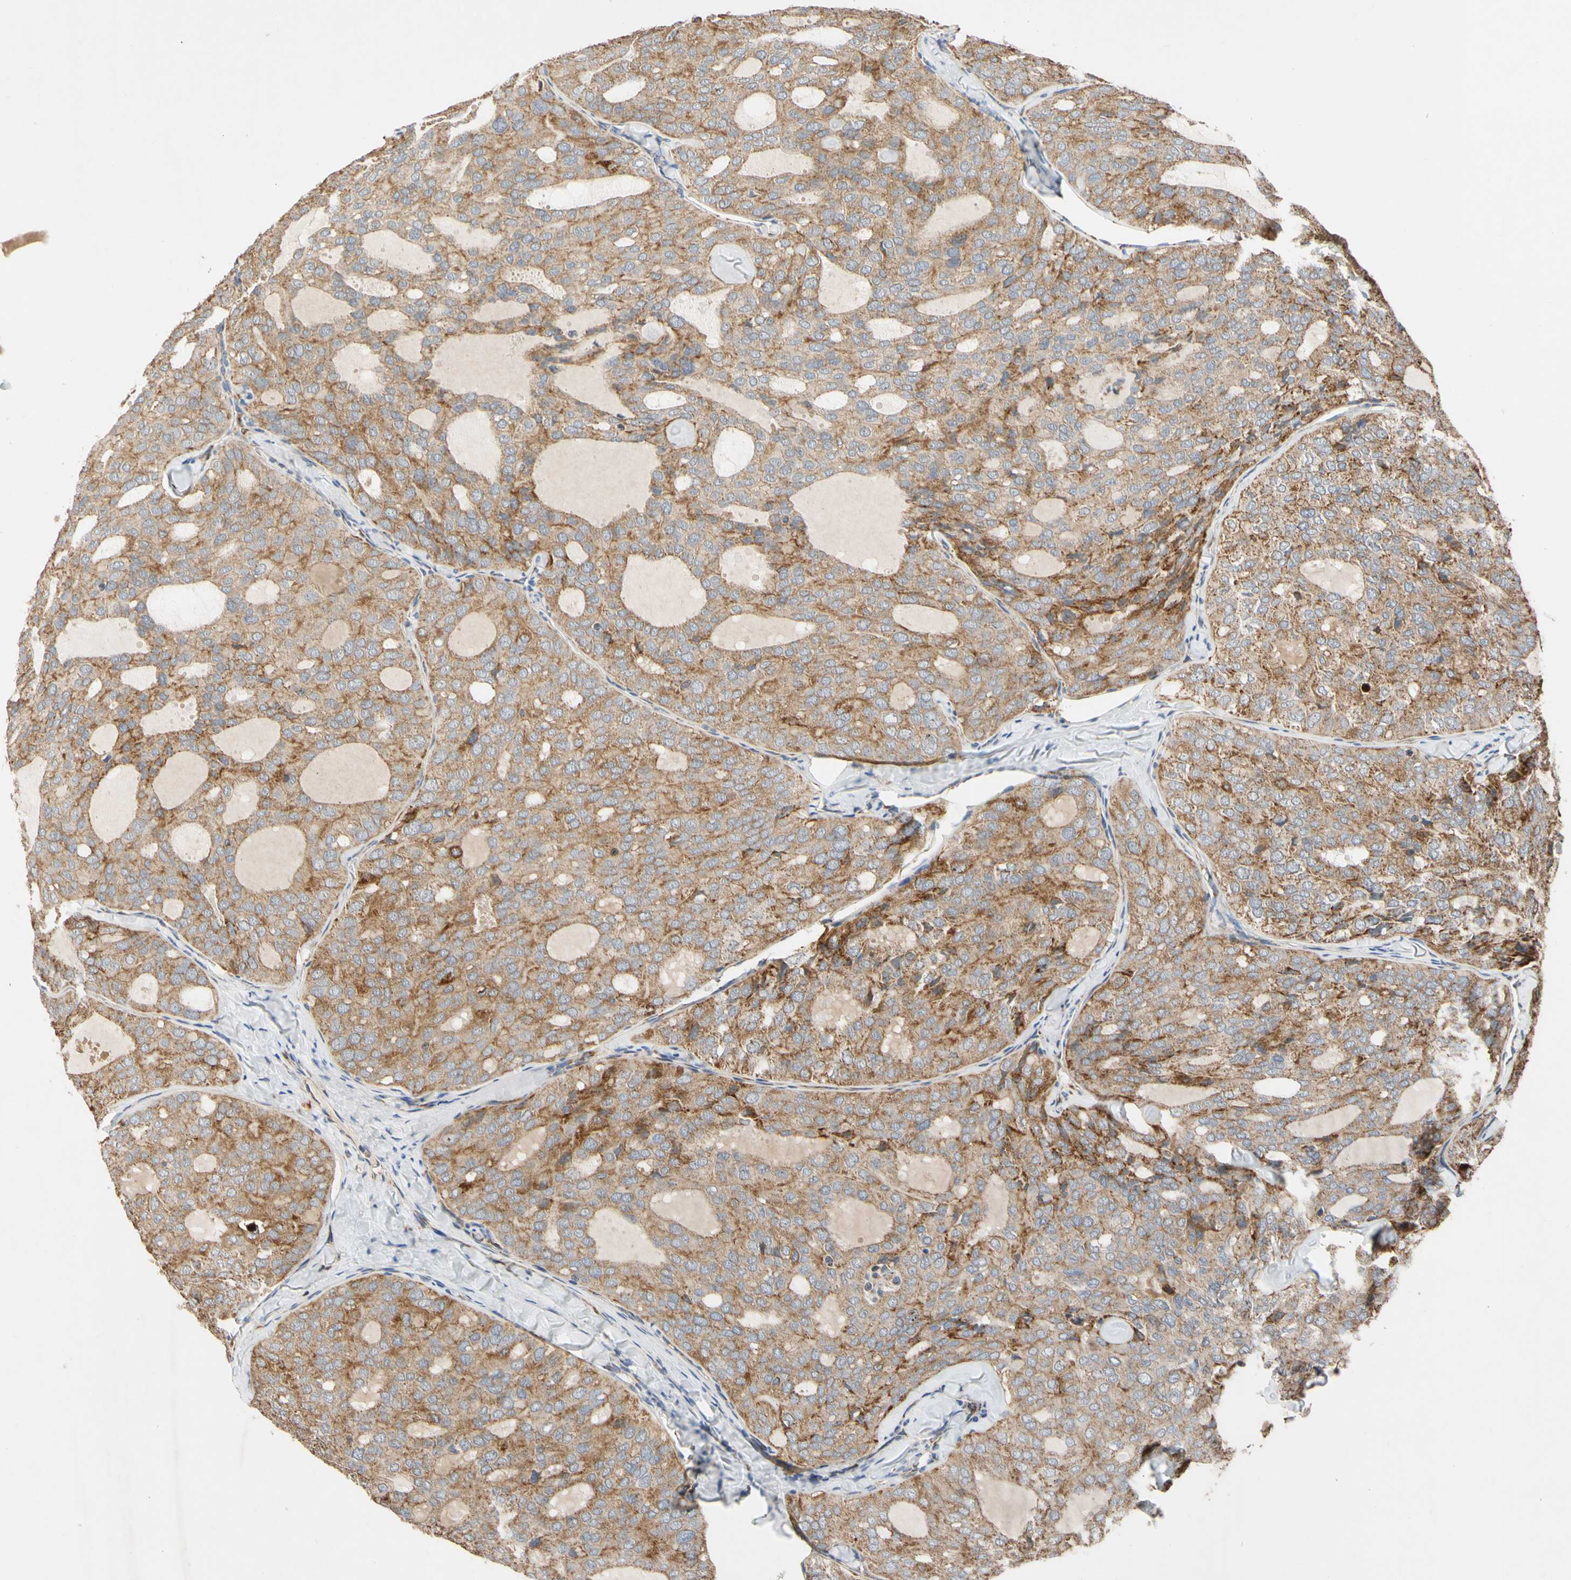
{"staining": {"intensity": "moderate", "quantity": ">75%", "location": "cytoplasmic/membranous"}, "tissue": "thyroid cancer", "cell_type": "Tumor cells", "image_type": "cancer", "snomed": [{"axis": "morphology", "description": "Follicular adenoma carcinoma, NOS"}, {"axis": "topography", "description": "Thyroid gland"}], "caption": "Protein staining of follicular adenoma carcinoma (thyroid) tissue displays moderate cytoplasmic/membranous expression in approximately >75% of tumor cells.", "gene": "GPD2", "patient": {"sex": "male", "age": 75}}